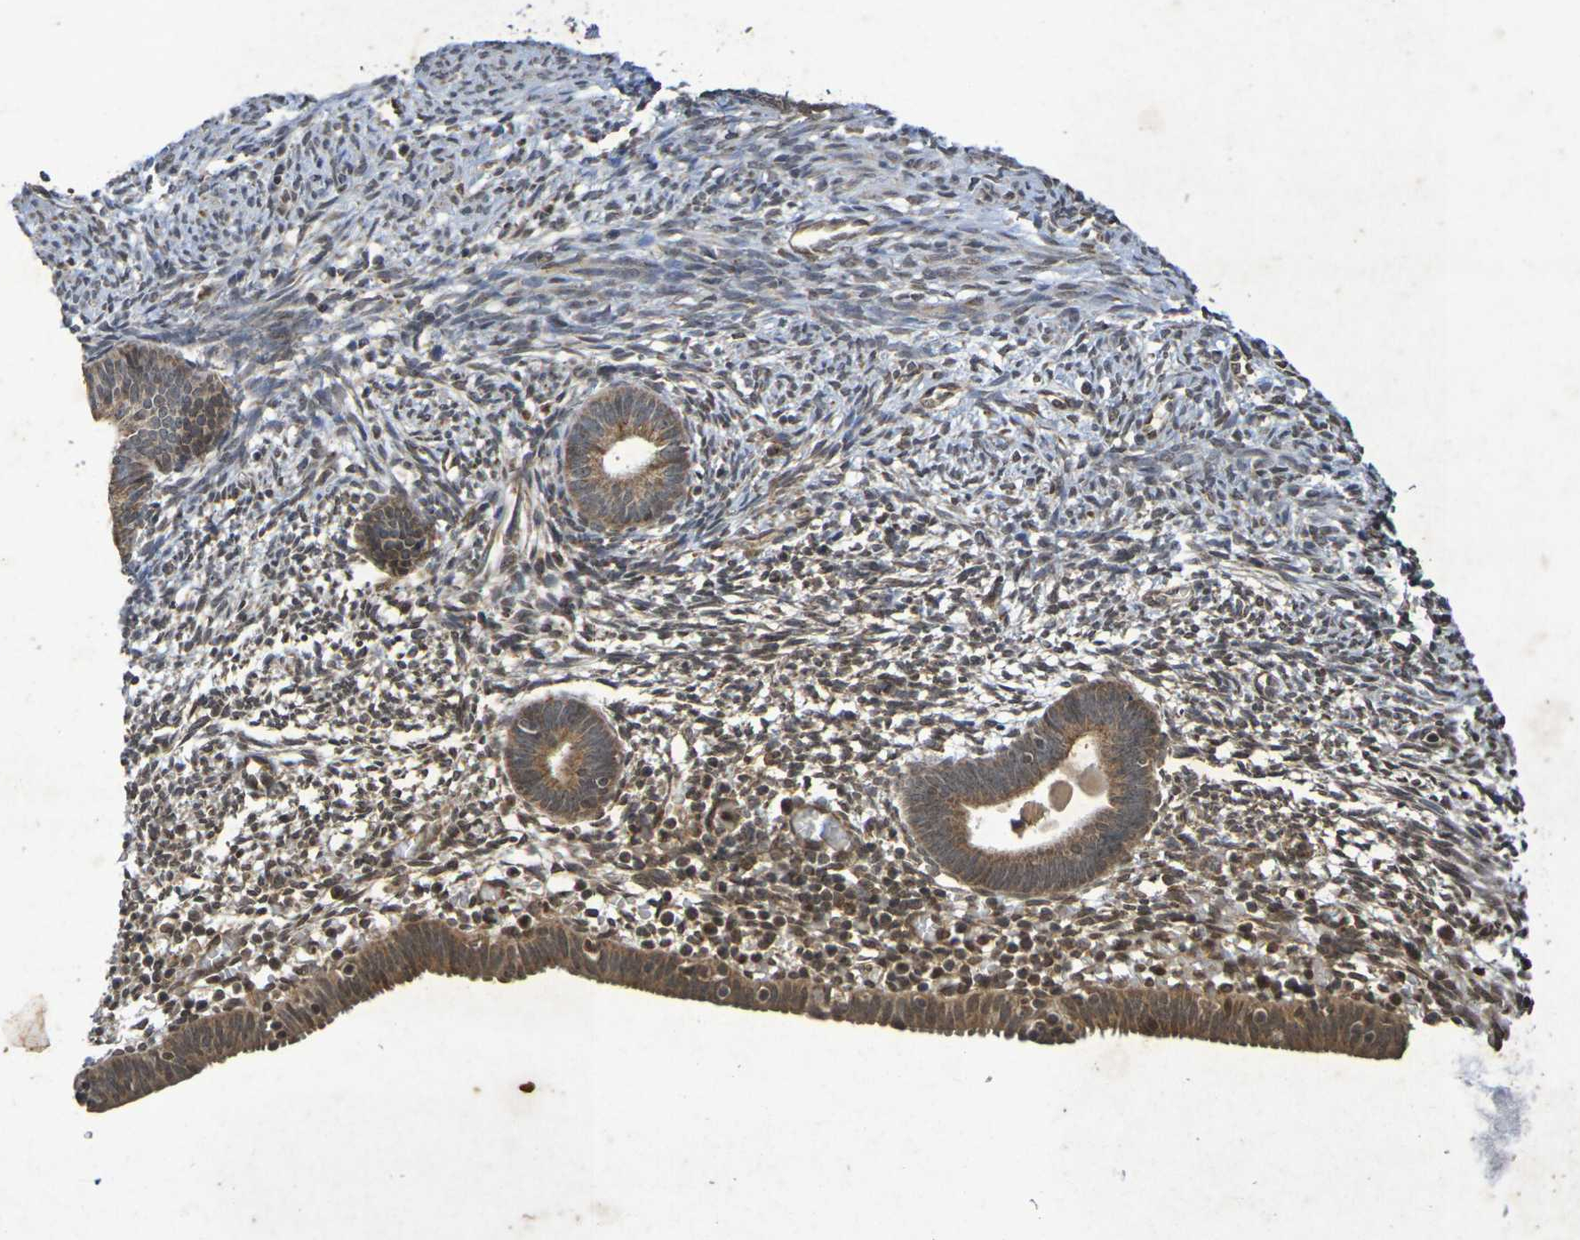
{"staining": {"intensity": "moderate", "quantity": "25%-75%", "location": "nuclear"}, "tissue": "endometrium", "cell_type": "Cells in endometrial stroma", "image_type": "normal", "snomed": [{"axis": "morphology", "description": "Normal tissue, NOS"}, {"axis": "morphology", "description": "Atrophy, NOS"}, {"axis": "topography", "description": "Uterus"}, {"axis": "topography", "description": "Endometrium"}], "caption": "About 25%-75% of cells in endometrial stroma in unremarkable human endometrium show moderate nuclear protein expression as visualized by brown immunohistochemical staining.", "gene": "GUCY1A2", "patient": {"sex": "female", "age": 68}}